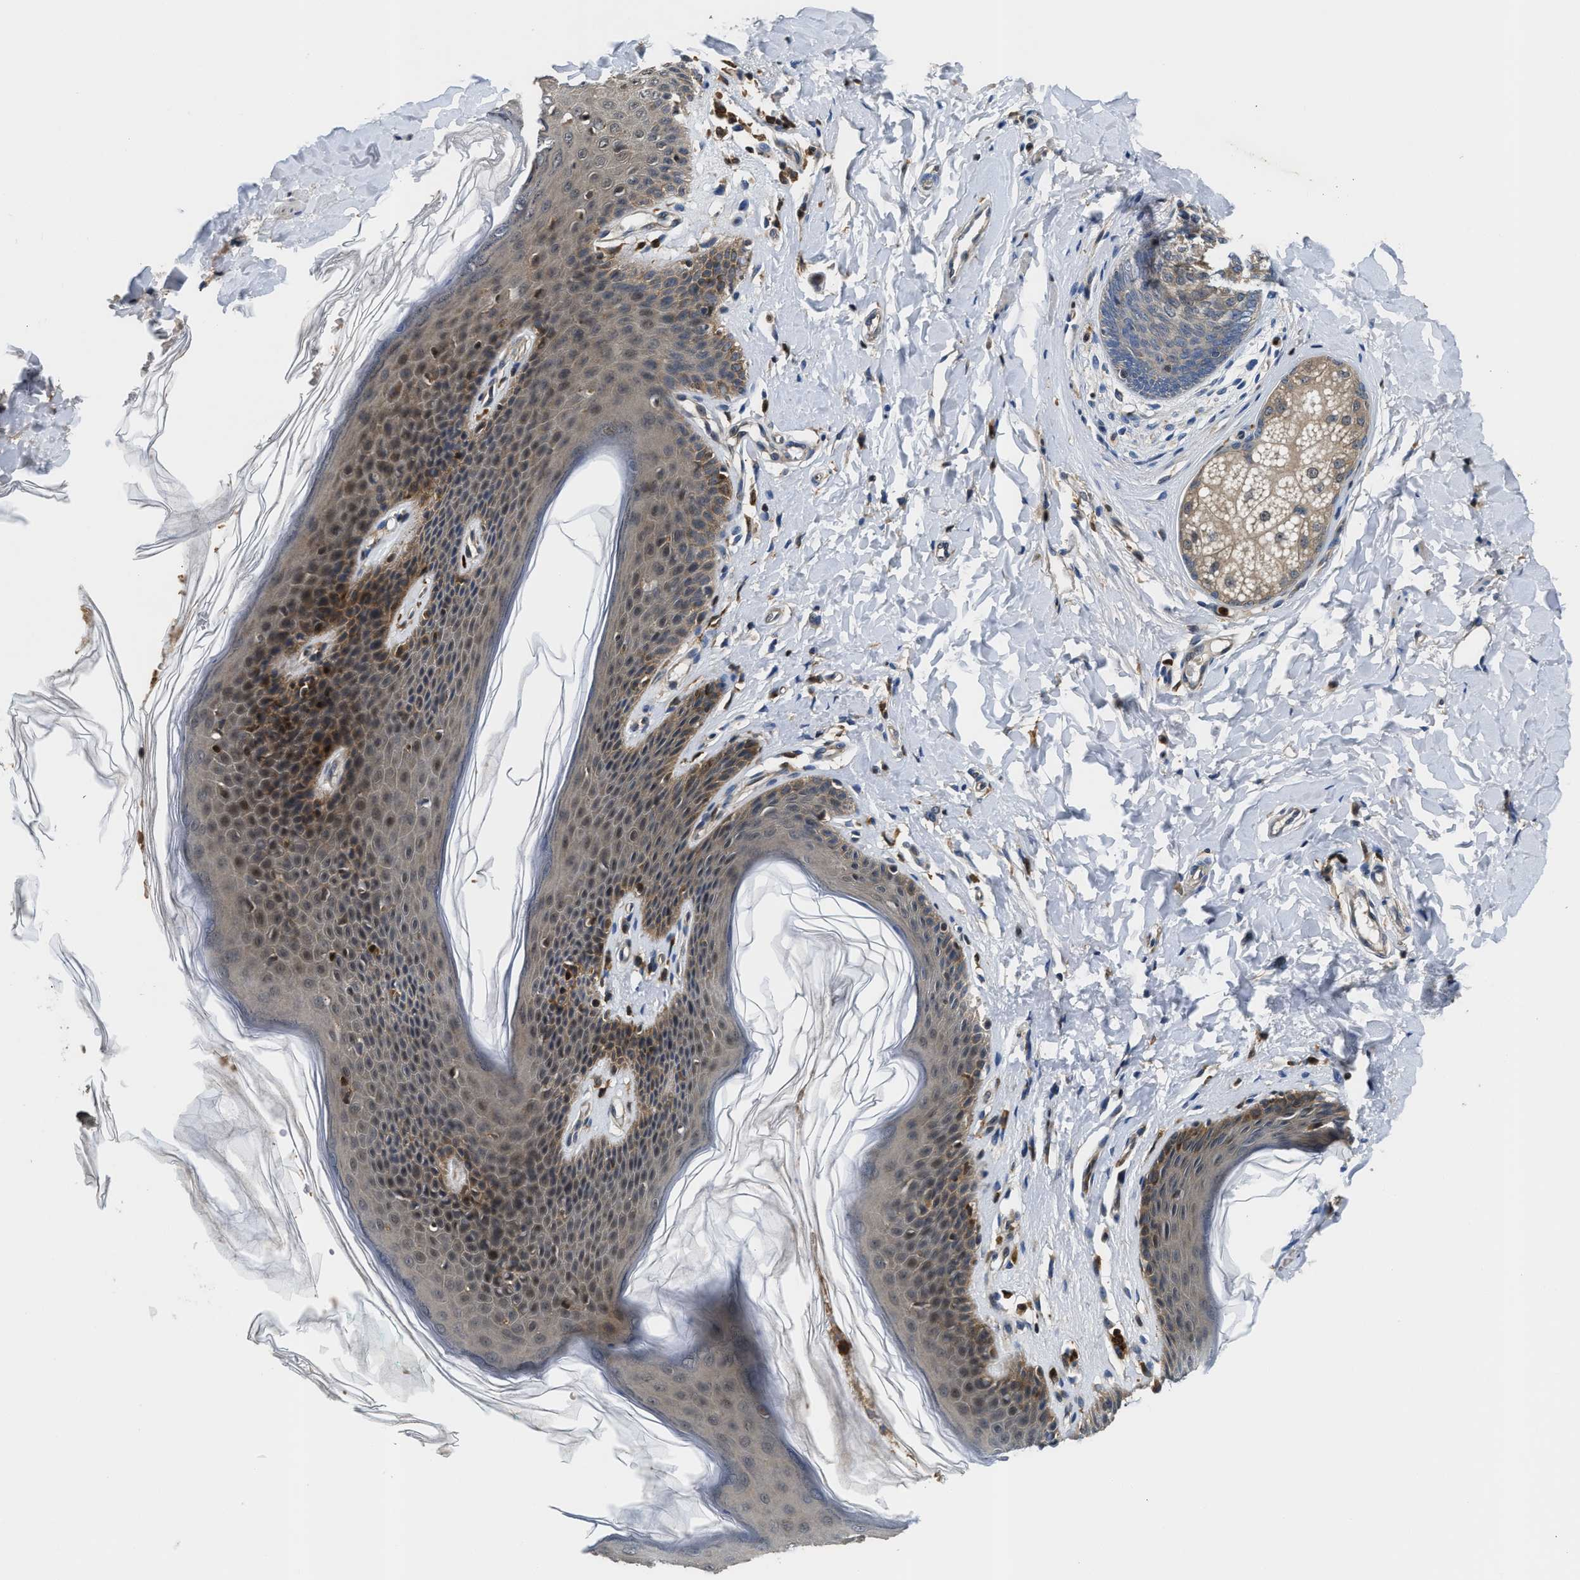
{"staining": {"intensity": "weak", "quantity": "25%-75%", "location": "cytoplasmic/membranous,nuclear"}, "tissue": "skin", "cell_type": "Epidermal cells", "image_type": "normal", "snomed": [{"axis": "morphology", "description": "Normal tissue, NOS"}, {"axis": "topography", "description": "Vulva"}], "caption": "A high-resolution image shows immunohistochemistry (IHC) staining of normal skin, which displays weak cytoplasmic/membranous,nuclear expression in approximately 25%-75% of epidermal cells. The staining was performed using DAB (3,3'-diaminobenzidine) to visualize the protein expression in brown, while the nuclei were stained in blue with hematoxylin (Magnification: 20x).", "gene": "OSTF1", "patient": {"sex": "female", "age": 66}}